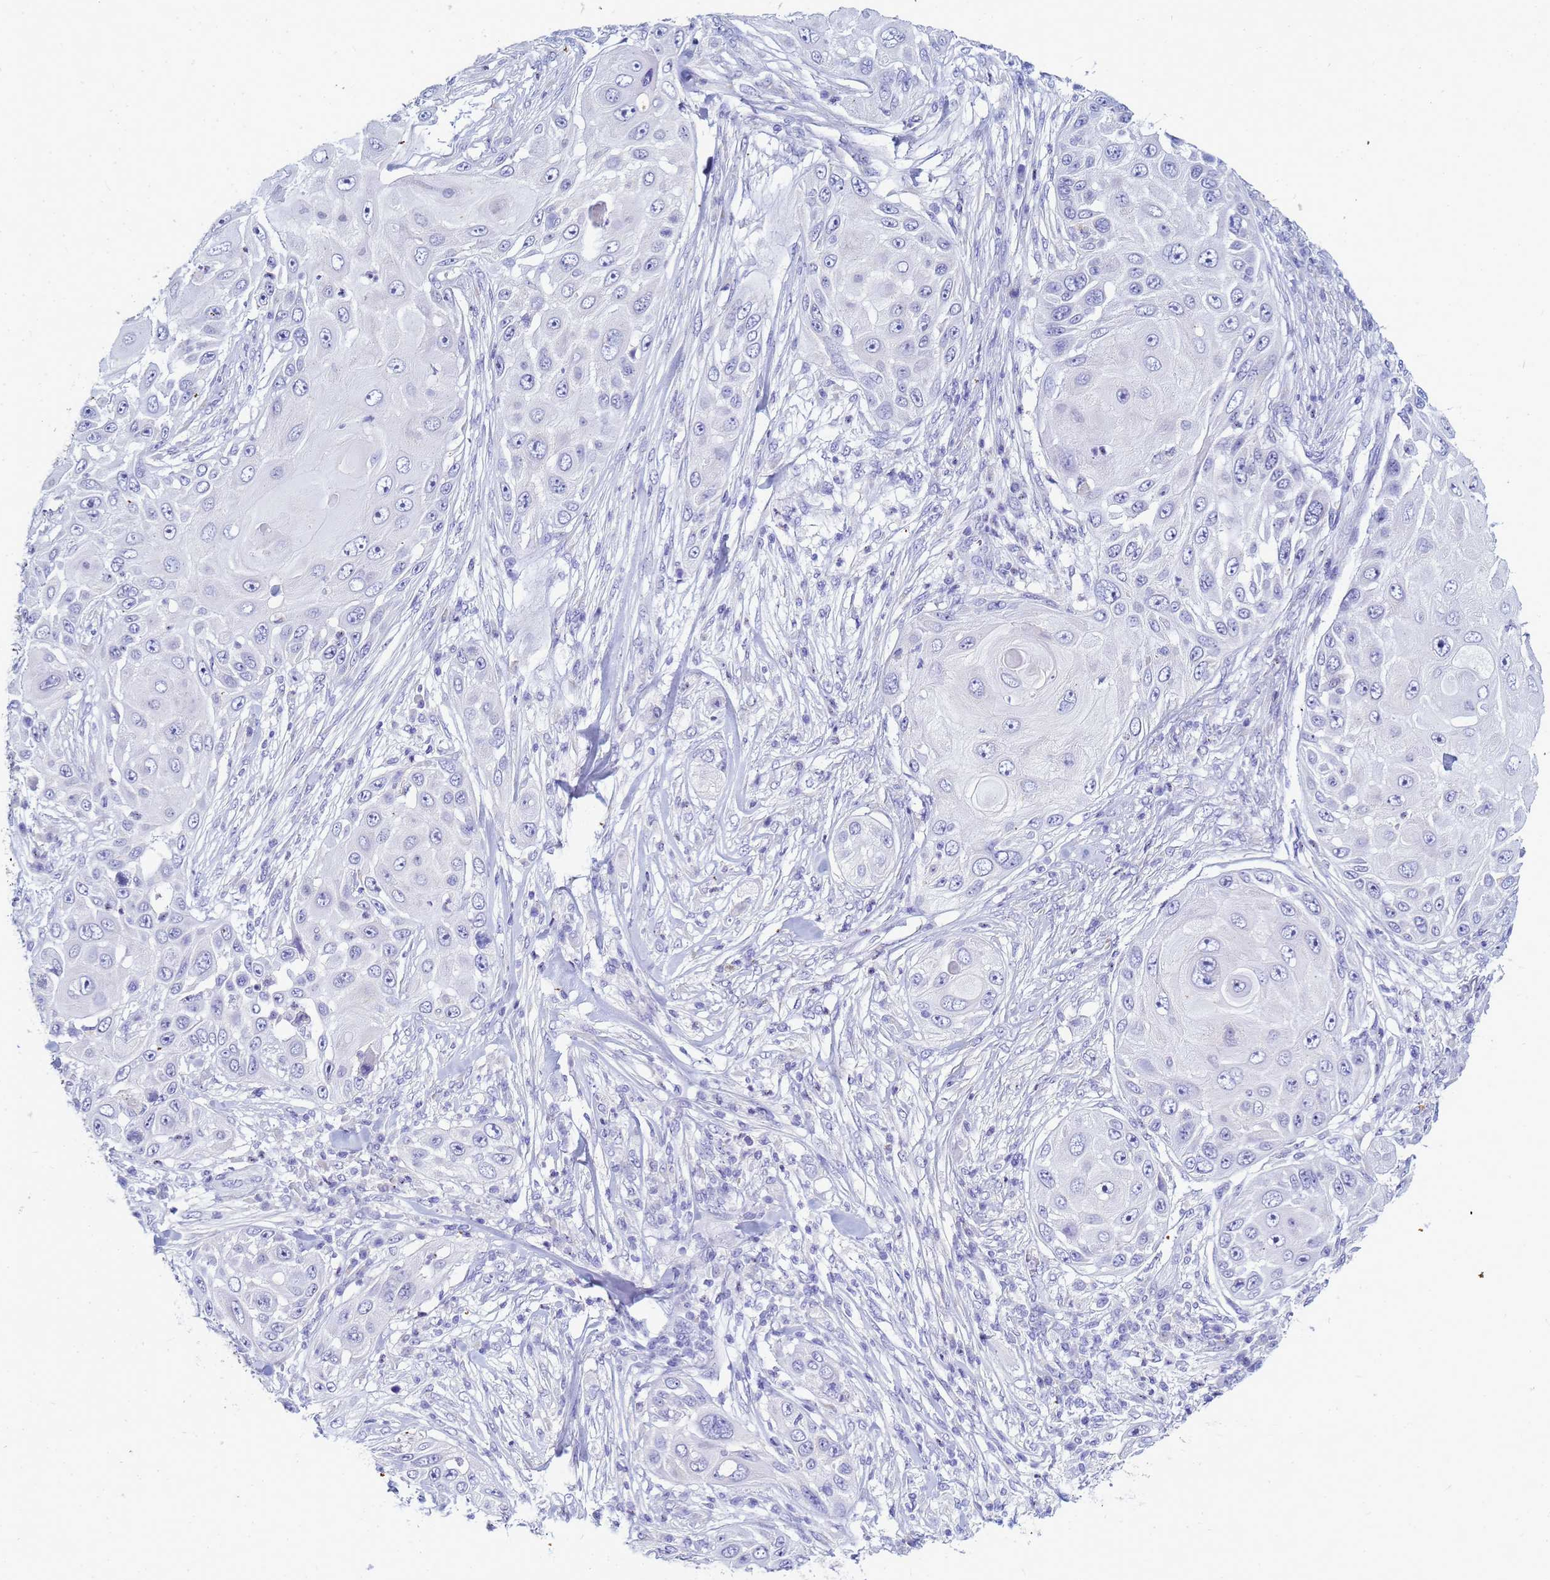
{"staining": {"intensity": "negative", "quantity": "none", "location": "none"}, "tissue": "skin cancer", "cell_type": "Tumor cells", "image_type": "cancer", "snomed": [{"axis": "morphology", "description": "Squamous cell carcinoma, NOS"}, {"axis": "topography", "description": "Skin"}], "caption": "Tumor cells are negative for brown protein staining in skin cancer (squamous cell carcinoma).", "gene": "B3GNT8", "patient": {"sex": "female", "age": 44}}